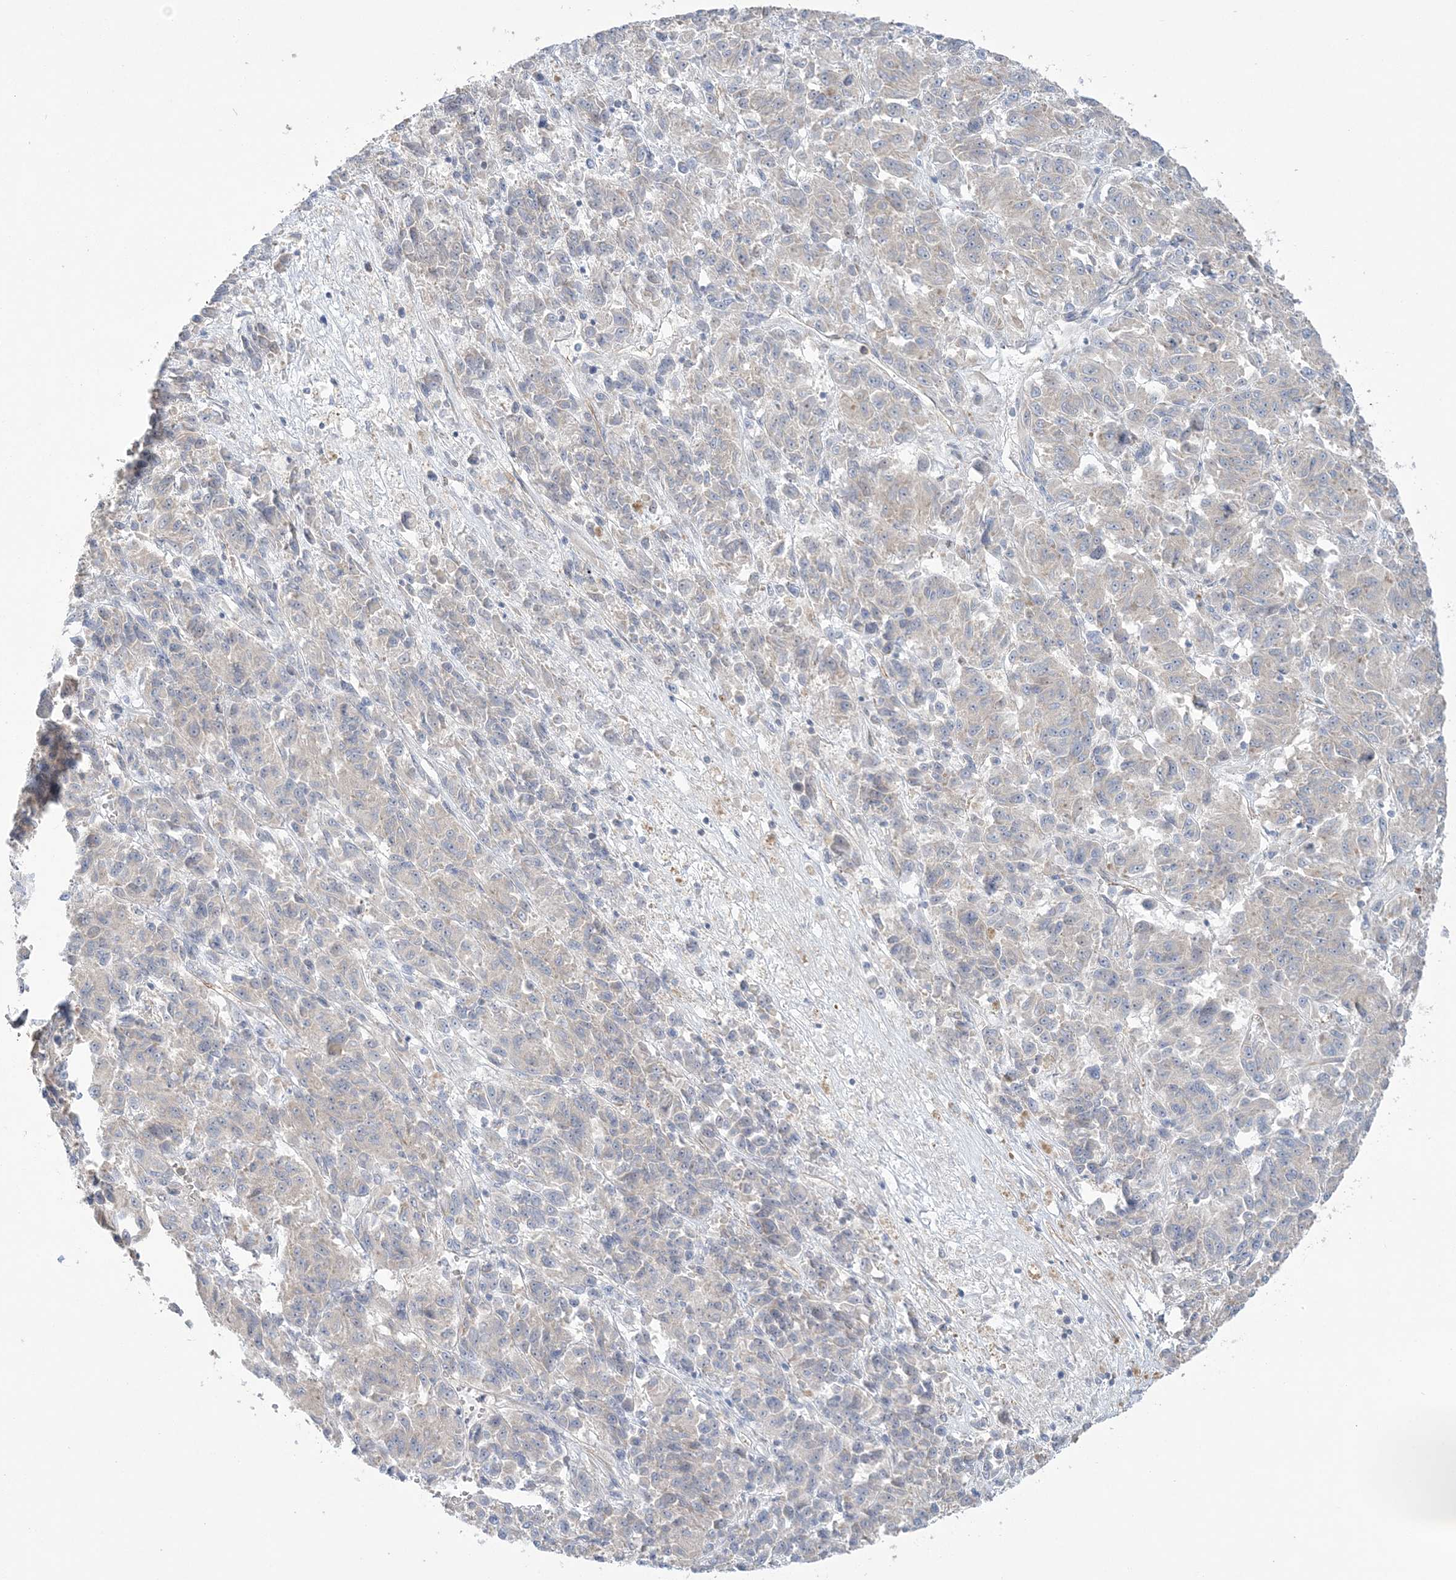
{"staining": {"intensity": "negative", "quantity": "none", "location": "none"}, "tissue": "melanoma", "cell_type": "Tumor cells", "image_type": "cancer", "snomed": [{"axis": "morphology", "description": "Malignant melanoma, Metastatic site"}, {"axis": "topography", "description": "Lung"}], "caption": "Immunohistochemistry (IHC) histopathology image of neoplastic tissue: human melanoma stained with DAB (3,3'-diaminobenzidine) reveals no significant protein positivity in tumor cells.", "gene": "FARSB", "patient": {"sex": "male", "age": 64}}